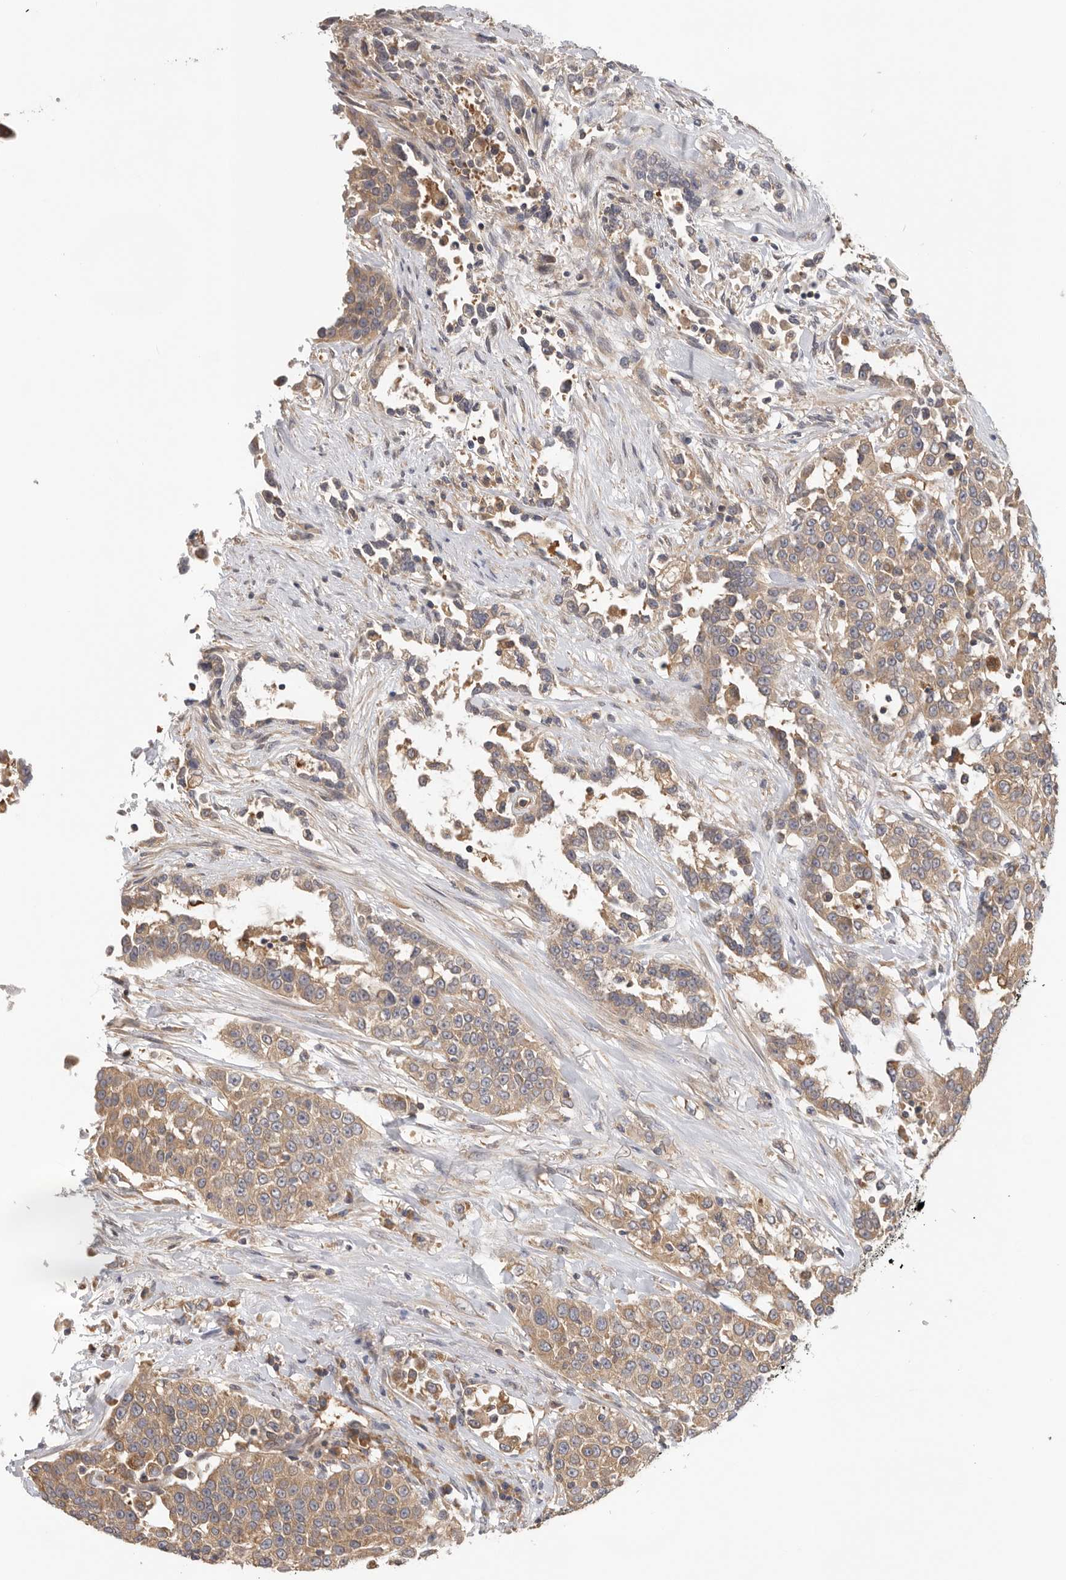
{"staining": {"intensity": "moderate", "quantity": ">75%", "location": "cytoplasmic/membranous"}, "tissue": "urothelial cancer", "cell_type": "Tumor cells", "image_type": "cancer", "snomed": [{"axis": "morphology", "description": "Urothelial carcinoma, High grade"}, {"axis": "topography", "description": "Urinary bladder"}], "caption": "An image of human urothelial carcinoma (high-grade) stained for a protein exhibits moderate cytoplasmic/membranous brown staining in tumor cells.", "gene": "PPP1R42", "patient": {"sex": "female", "age": 80}}